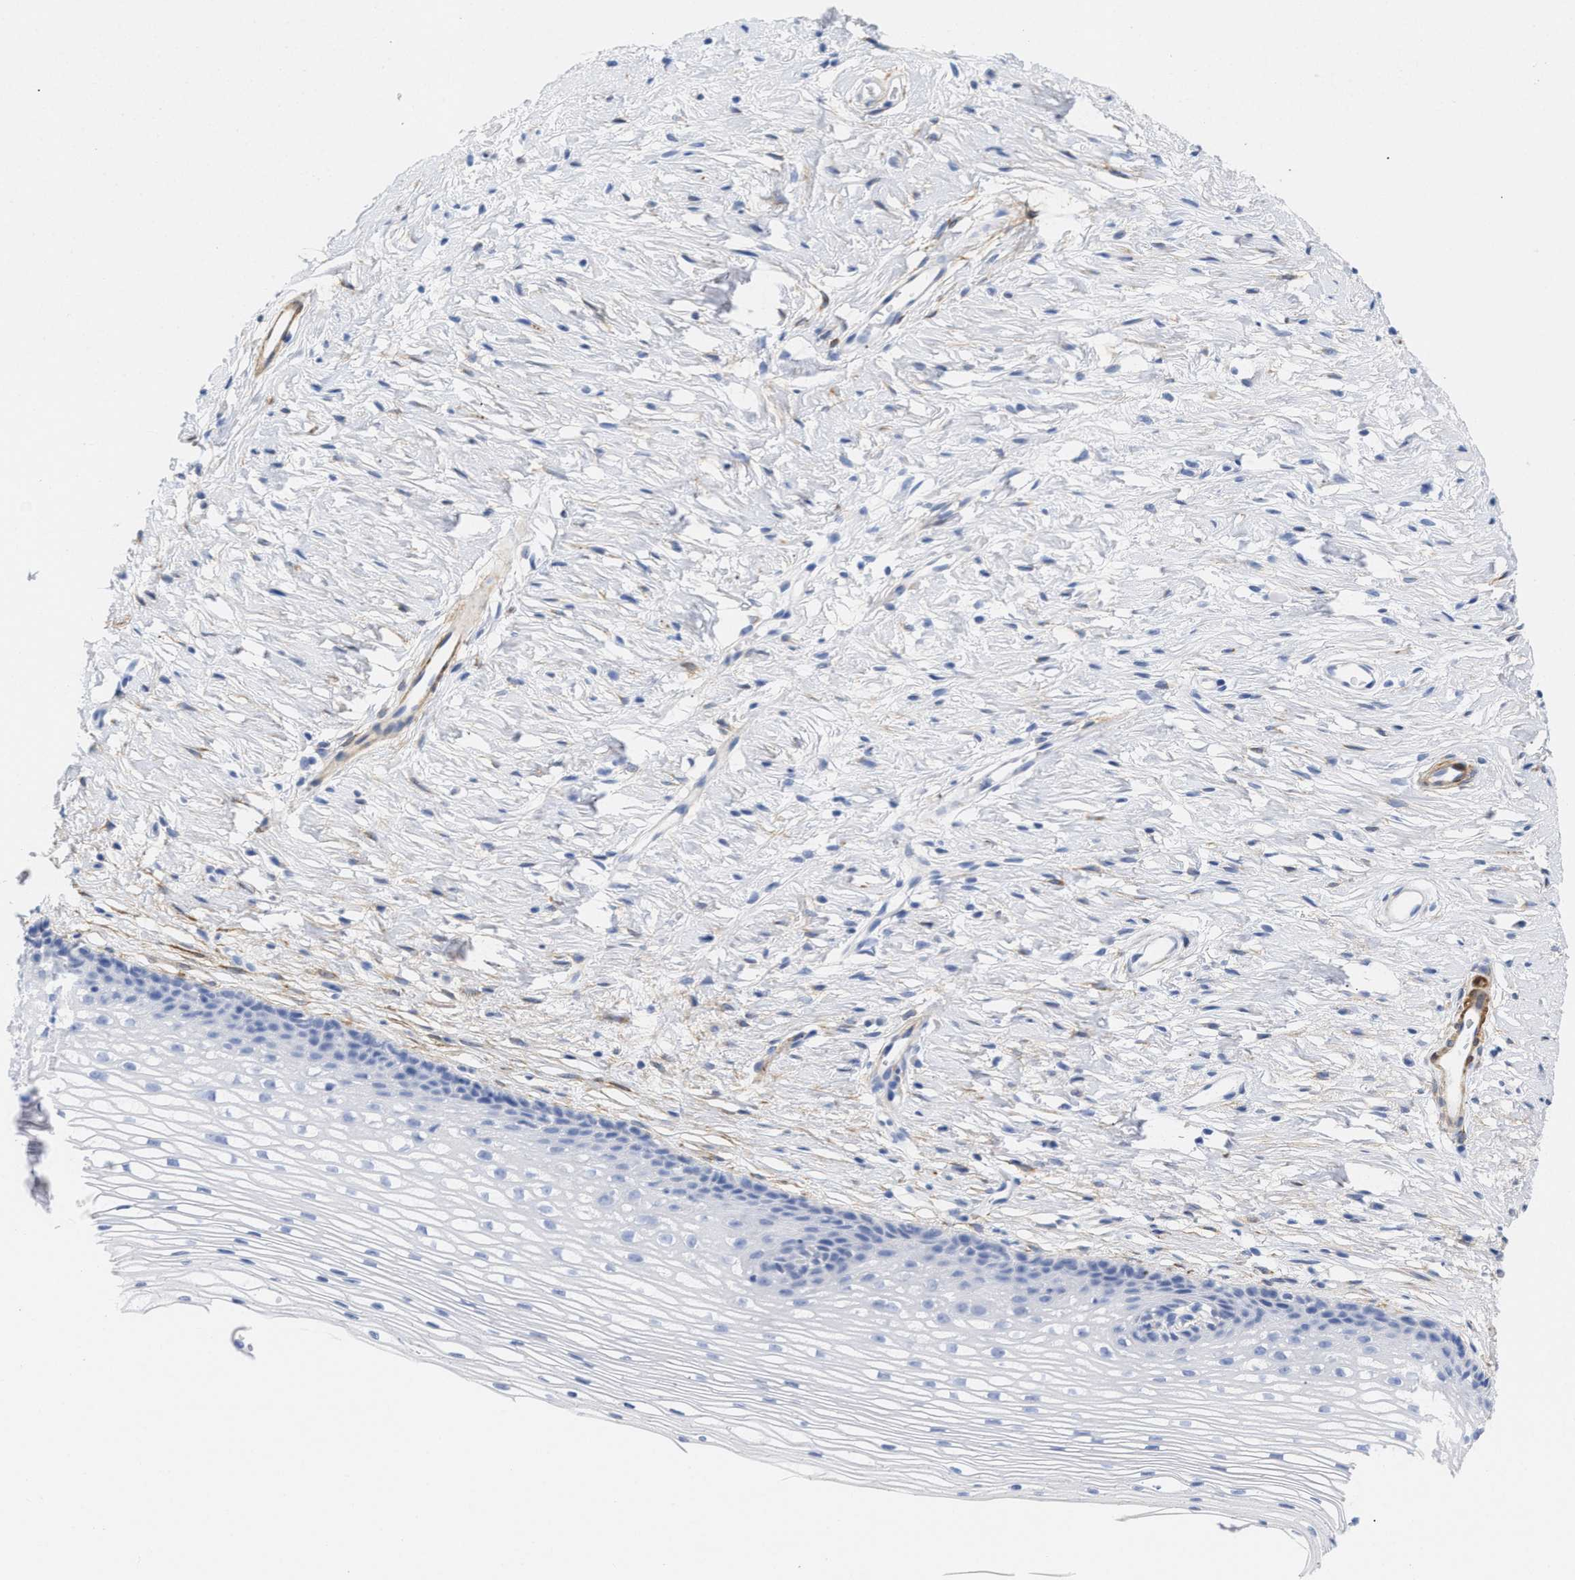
{"staining": {"intensity": "negative", "quantity": "none", "location": "none"}, "tissue": "cervix", "cell_type": "Squamous epithelial cells", "image_type": "normal", "snomed": [{"axis": "morphology", "description": "Normal tissue, NOS"}, {"axis": "topography", "description": "Cervix"}], "caption": "Cervix was stained to show a protein in brown. There is no significant positivity in squamous epithelial cells. Brightfield microscopy of IHC stained with DAB (3,3'-diaminobenzidine) (brown) and hematoxylin (blue), captured at high magnification.", "gene": "AMPH", "patient": {"sex": "female", "age": 77}}